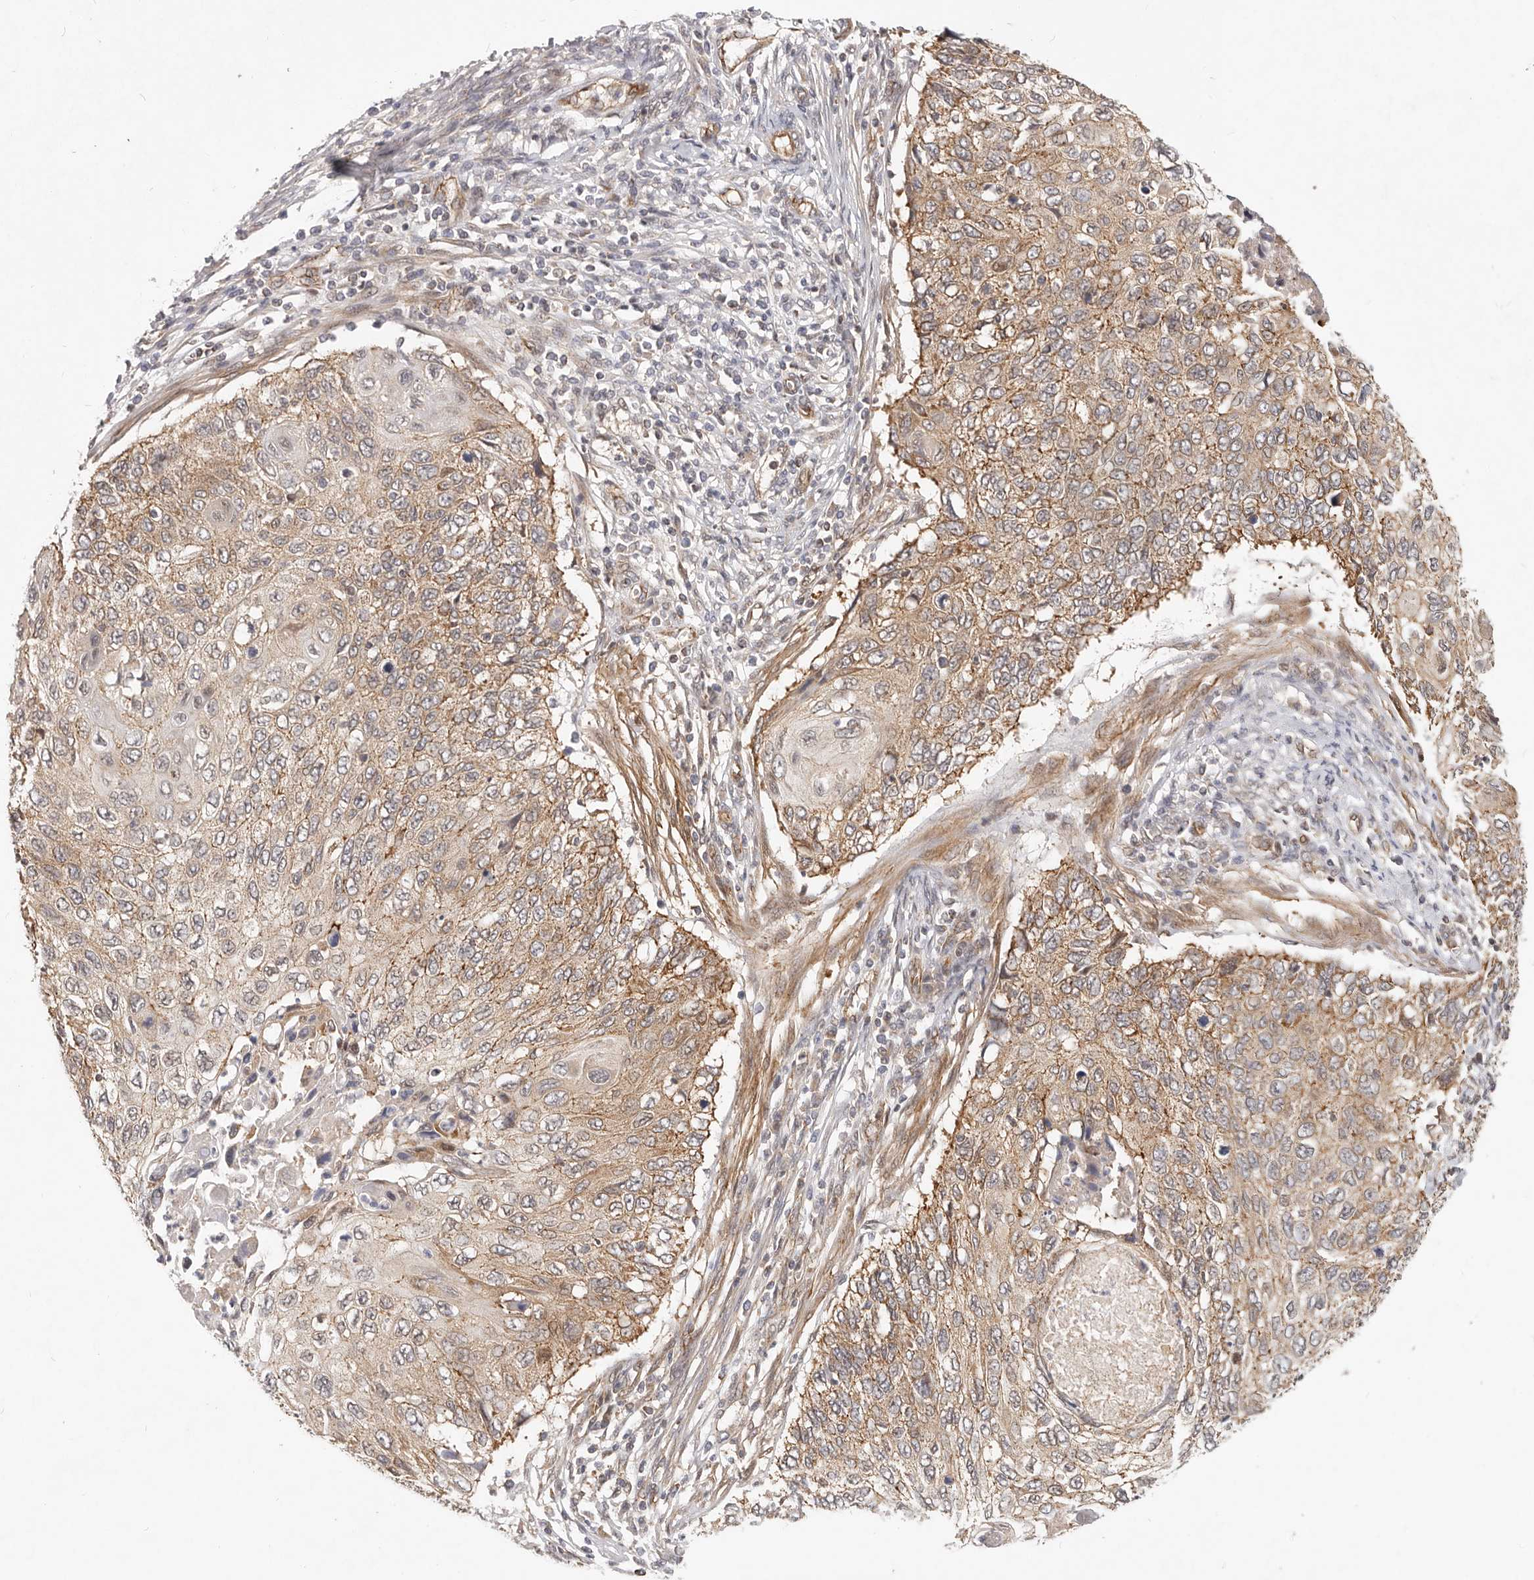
{"staining": {"intensity": "moderate", "quantity": ">75%", "location": "cytoplasmic/membranous"}, "tissue": "cervical cancer", "cell_type": "Tumor cells", "image_type": "cancer", "snomed": [{"axis": "morphology", "description": "Squamous cell carcinoma, NOS"}, {"axis": "topography", "description": "Cervix"}], "caption": "IHC of cervical cancer demonstrates medium levels of moderate cytoplasmic/membranous staining in about >75% of tumor cells.", "gene": "USP49", "patient": {"sex": "female", "age": 70}}